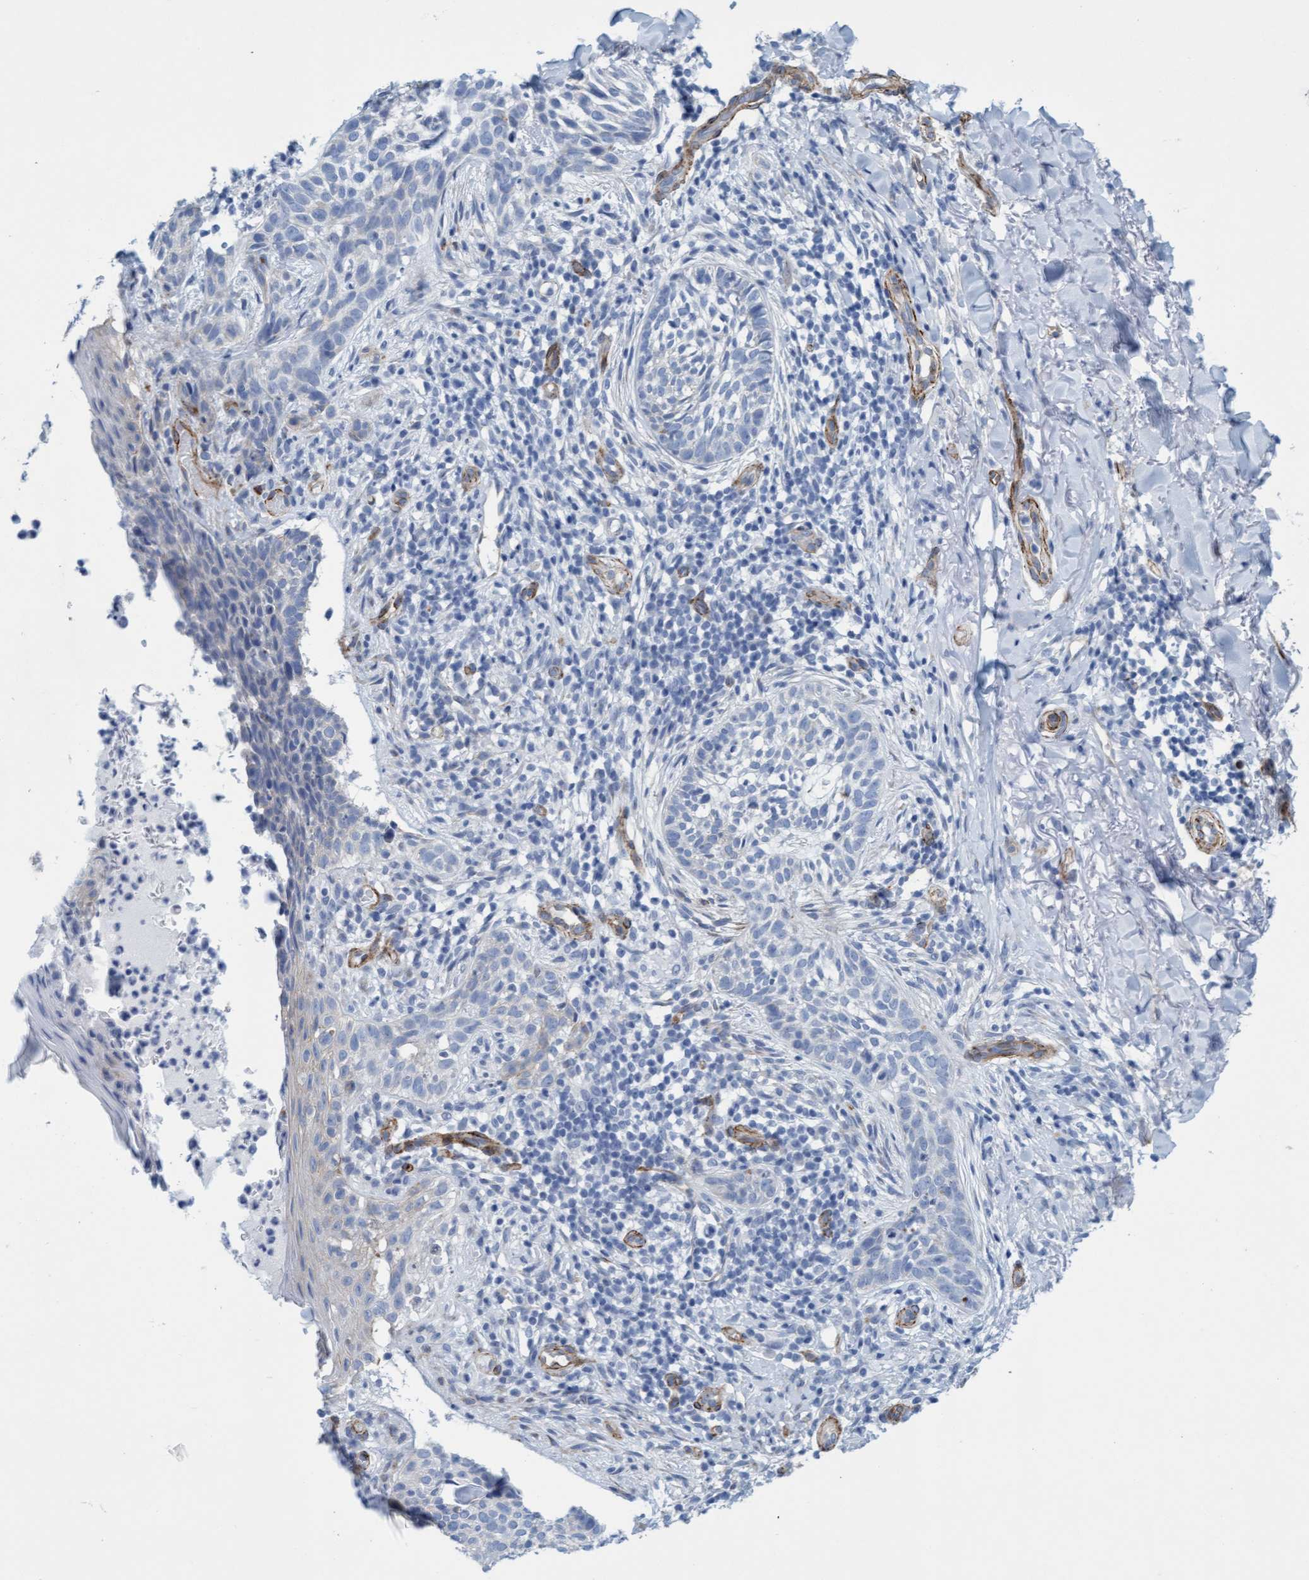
{"staining": {"intensity": "negative", "quantity": "none", "location": "none"}, "tissue": "skin cancer", "cell_type": "Tumor cells", "image_type": "cancer", "snomed": [{"axis": "morphology", "description": "Normal tissue, NOS"}, {"axis": "morphology", "description": "Basal cell carcinoma"}, {"axis": "topography", "description": "Skin"}], "caption": "This is an IHC histopathology image of skin cancer (basal cell carcinoma). There is no positivity in tumor cells.", "gene": "MTFR1", "patient": {"sex": "male", "age": 67}}